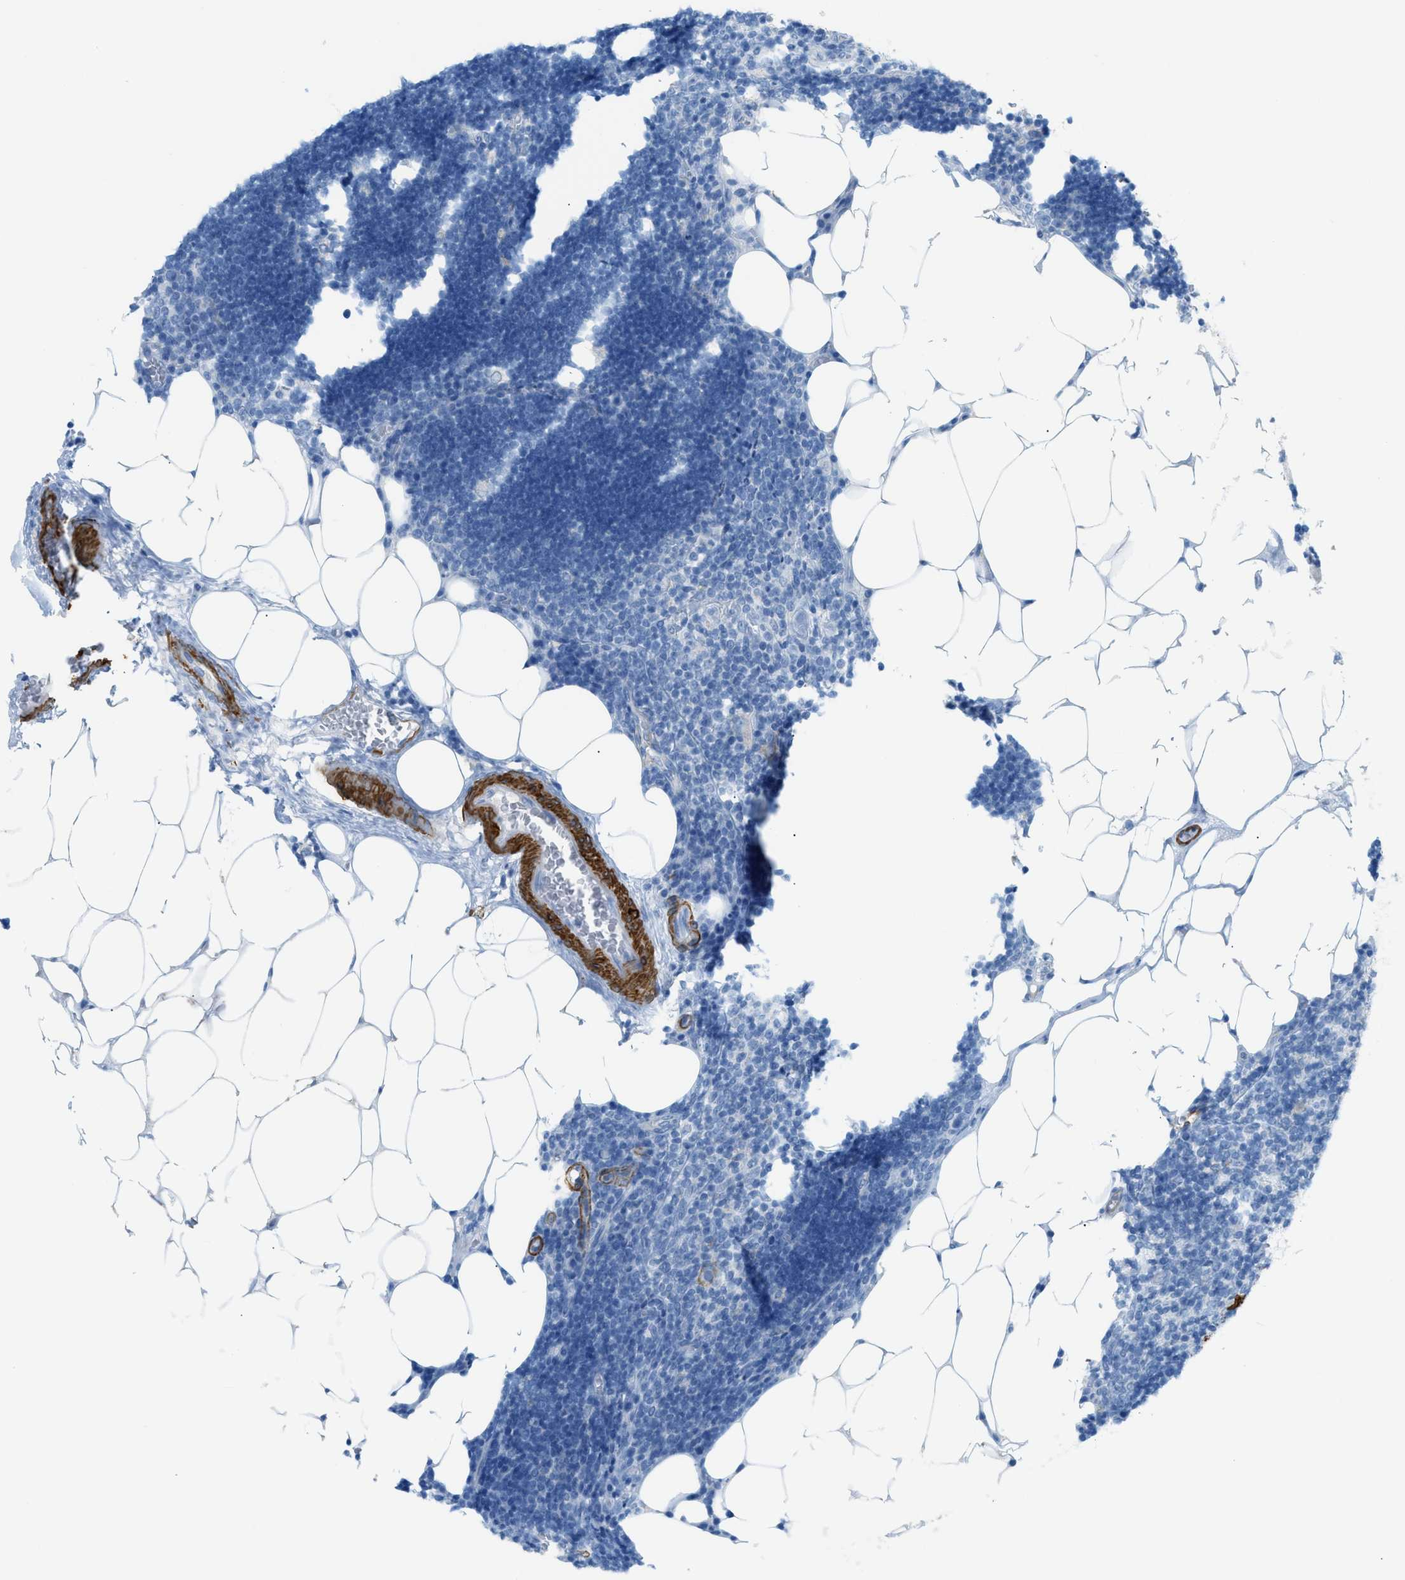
{"staining": {"intensity": "negative", "quantity": "none", "location": "none"}, "tissue": "lymph node", "cell_type": "Germinal center cells", "image_type": "normal", "snomed": [{"axis": "morphology", "description": "Normal tissue, NOS"}, {"axis": "topography", "description": "Lymph node"}], "caption": "Unremarkable lymph node was stained to show a protein in brown. There is no significant positivity in germinal center cells.", "gene": "MYH11", "patient": {"sex": "male", "age": 33}}